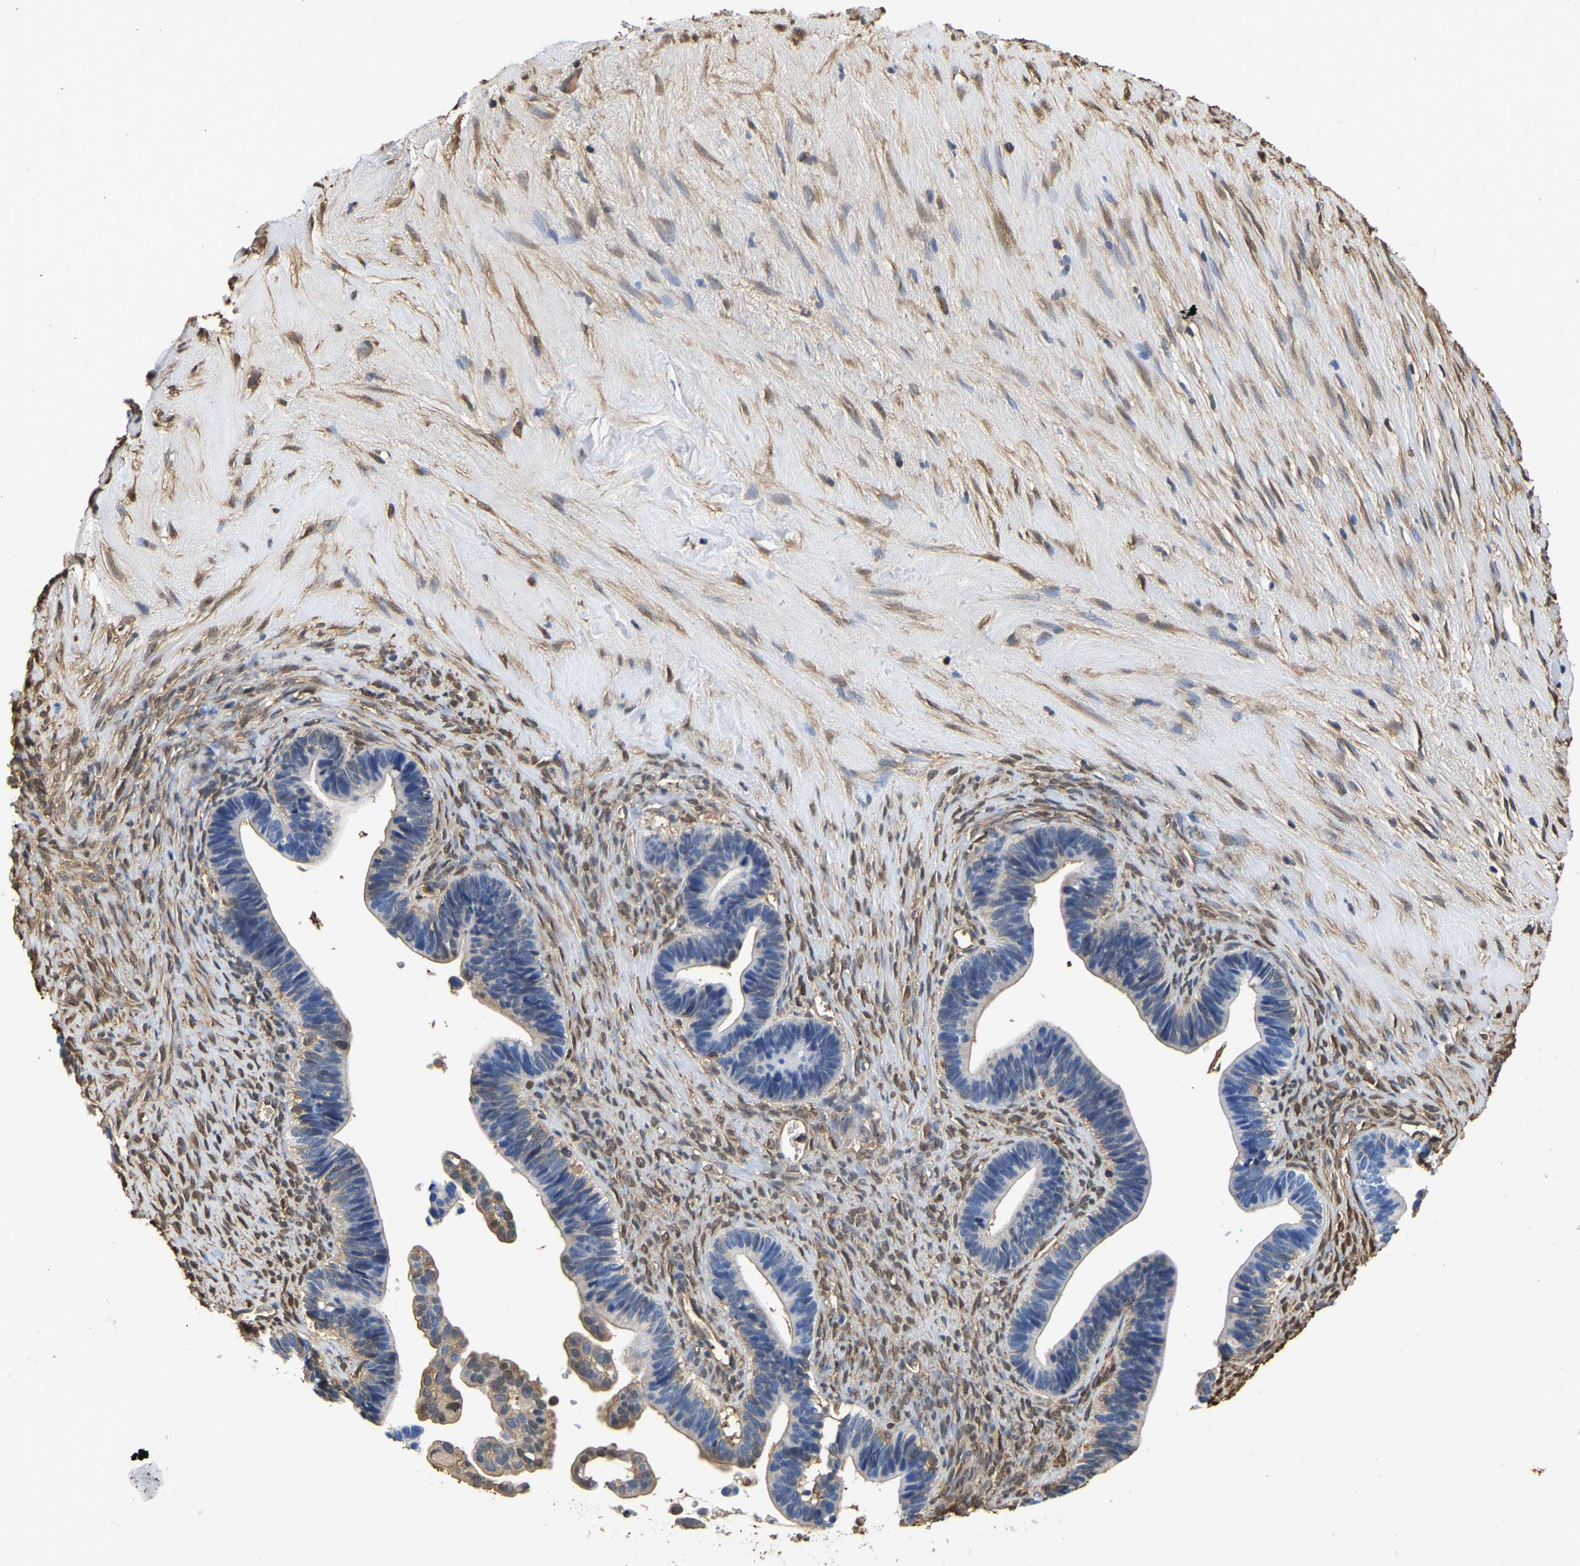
{"staining": {"intensity": "weak", "quantity": "<25%", "location": "cytoplasmic/membranous"}, "tissue": "ovarian cancer", "cell_type": "Tumor cells", "image_type": "cancer", "snomed": [{"axis": "morphology", "description": "Cystadenocarcinoma, serous, NOS"}, {"axis": "topography", "description": "Ovary"}], "caption": "Tumor cells show no significant staining in ovarian cancer (serous cystadenocarcinoma).", "gene": "LDHB", "patient": {"sex": "female", "age": 56}}